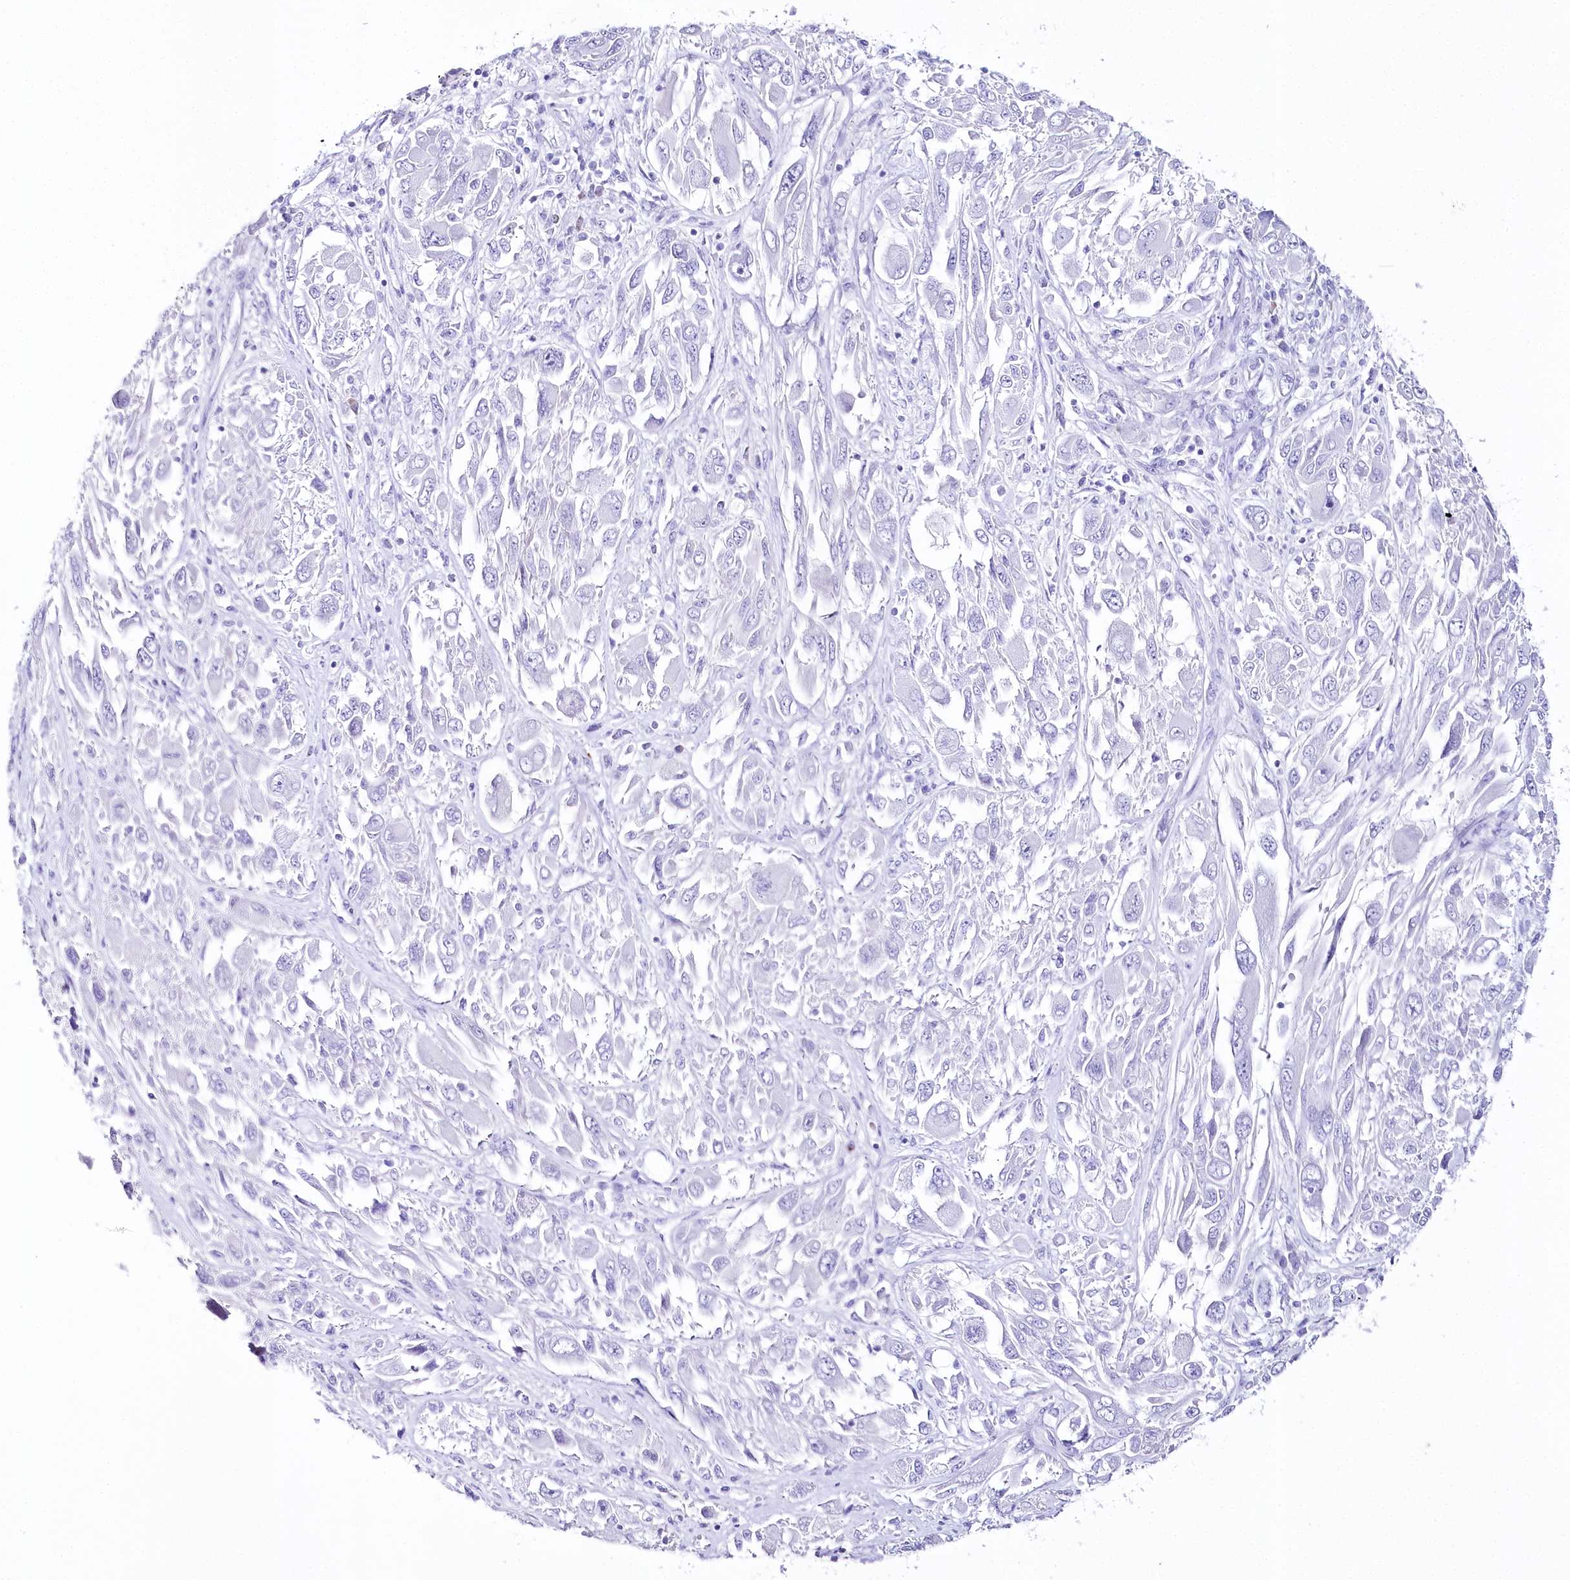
{"staining": {"intensity": "negative", "quantity": "none", "location": "none"}, "tissue": "melanoma", "cell_type": "Tumor cells", "image_type": "cancer", "snomed": [{"axis": "morphology", "description": "Malignant melanoma, NOS"}, {"axis": "topography", "description": "Skin"}], "caption": "Histopathology image shows no protein positivity in tumor cells of melanoma tissue.", "gene": "CSN3", "patient": {"sex": "female", "age": 91}}